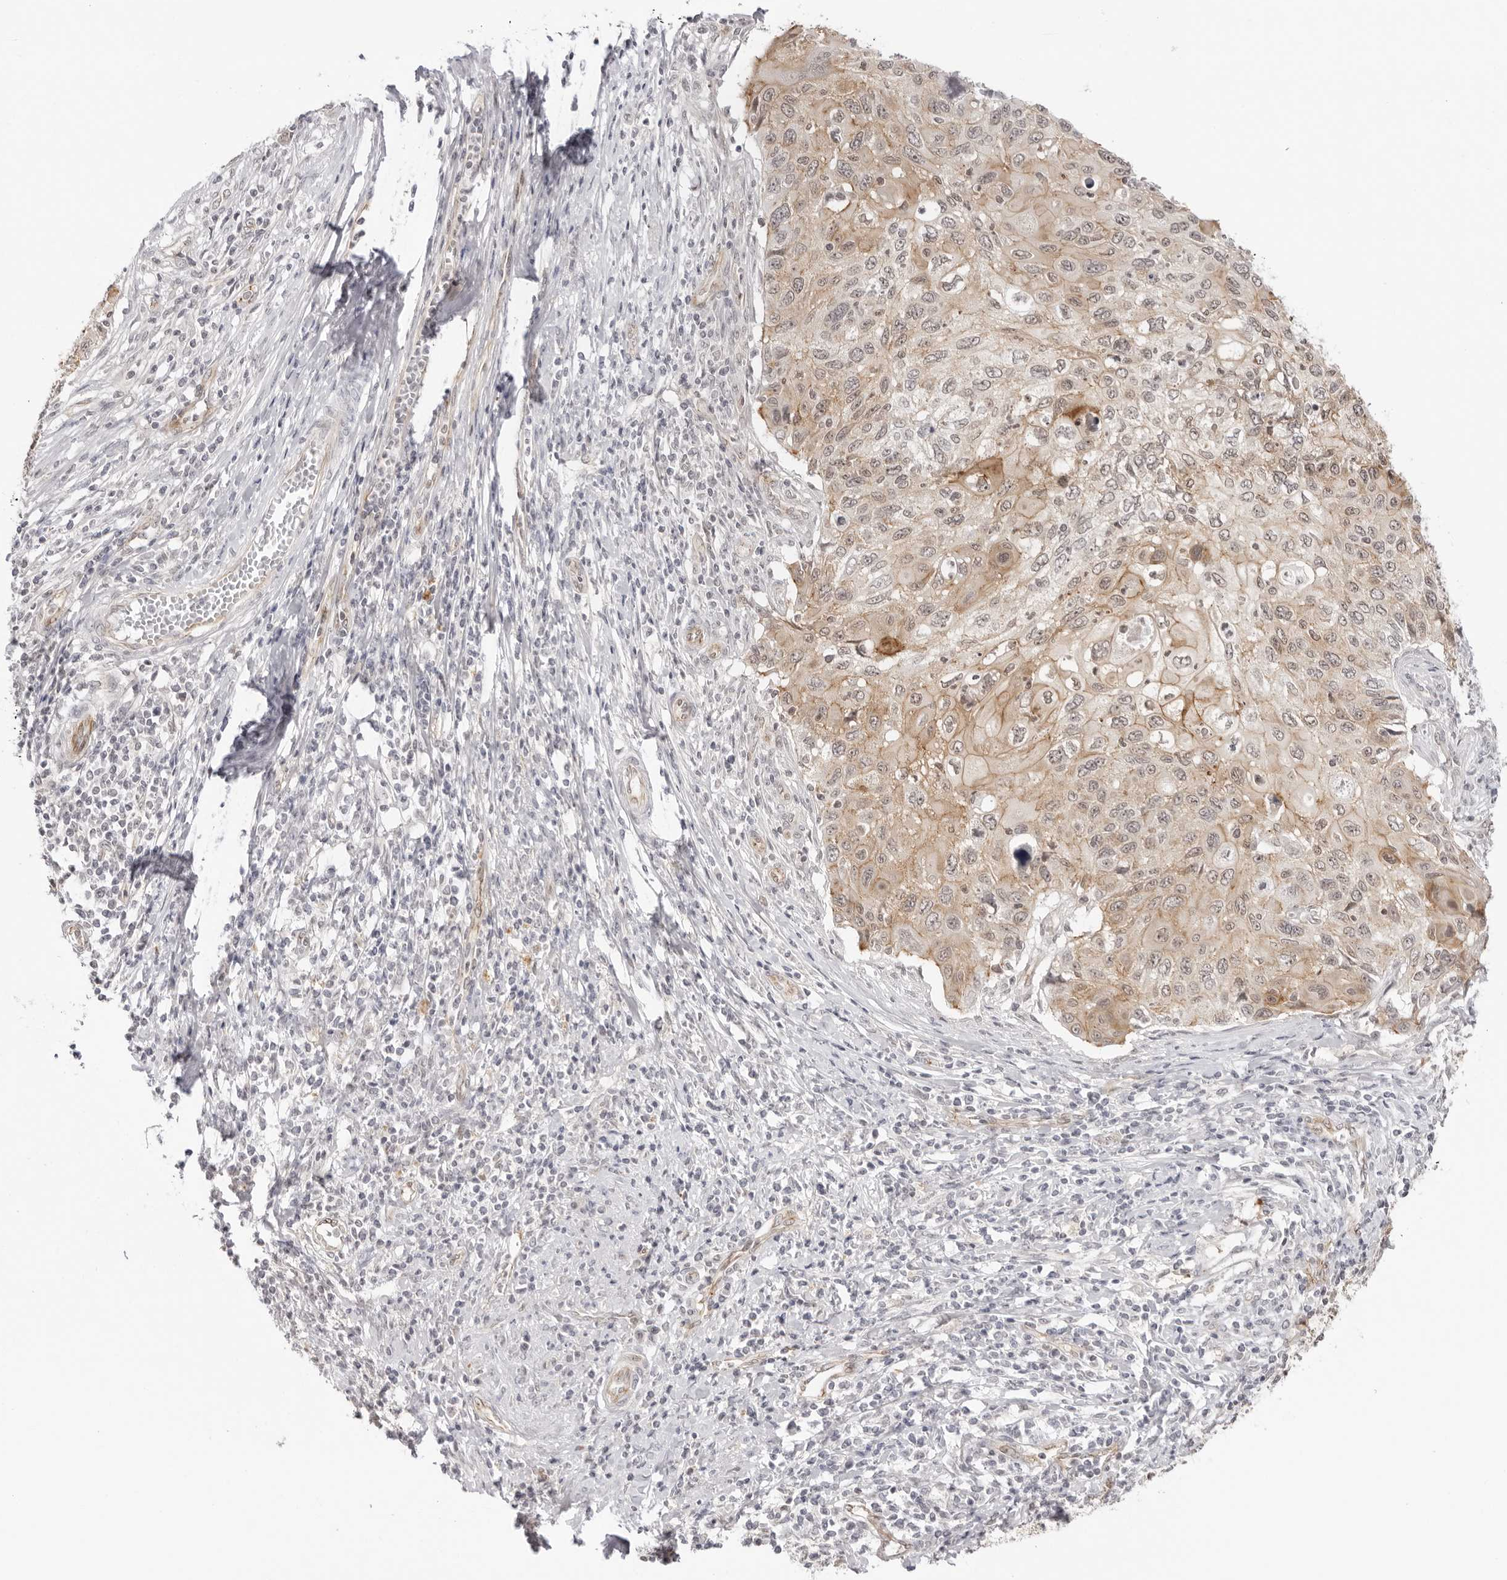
{"staining": {"intensity": "moderate", "quantity": ">75%", "location": "cytoplasmic/membranous"}, "tissue": "cervical cancer", "cell_type": "Tumor cells", "image_type": "cancer", "snomed": [{"axis": "morphology", "description": "Squamous cell carcinoma, NOS"}, {"axis": "topography", "description": "Cervix"}], "caption": "Brown immunohistochemical staining in cervical squamous cell carcinoma reveals moderate cytoplasmic/membranous expression in about >75% of tumor cells.", "gene": "TRAPPC3", "patient": {"sex": "female", "age": 70}}